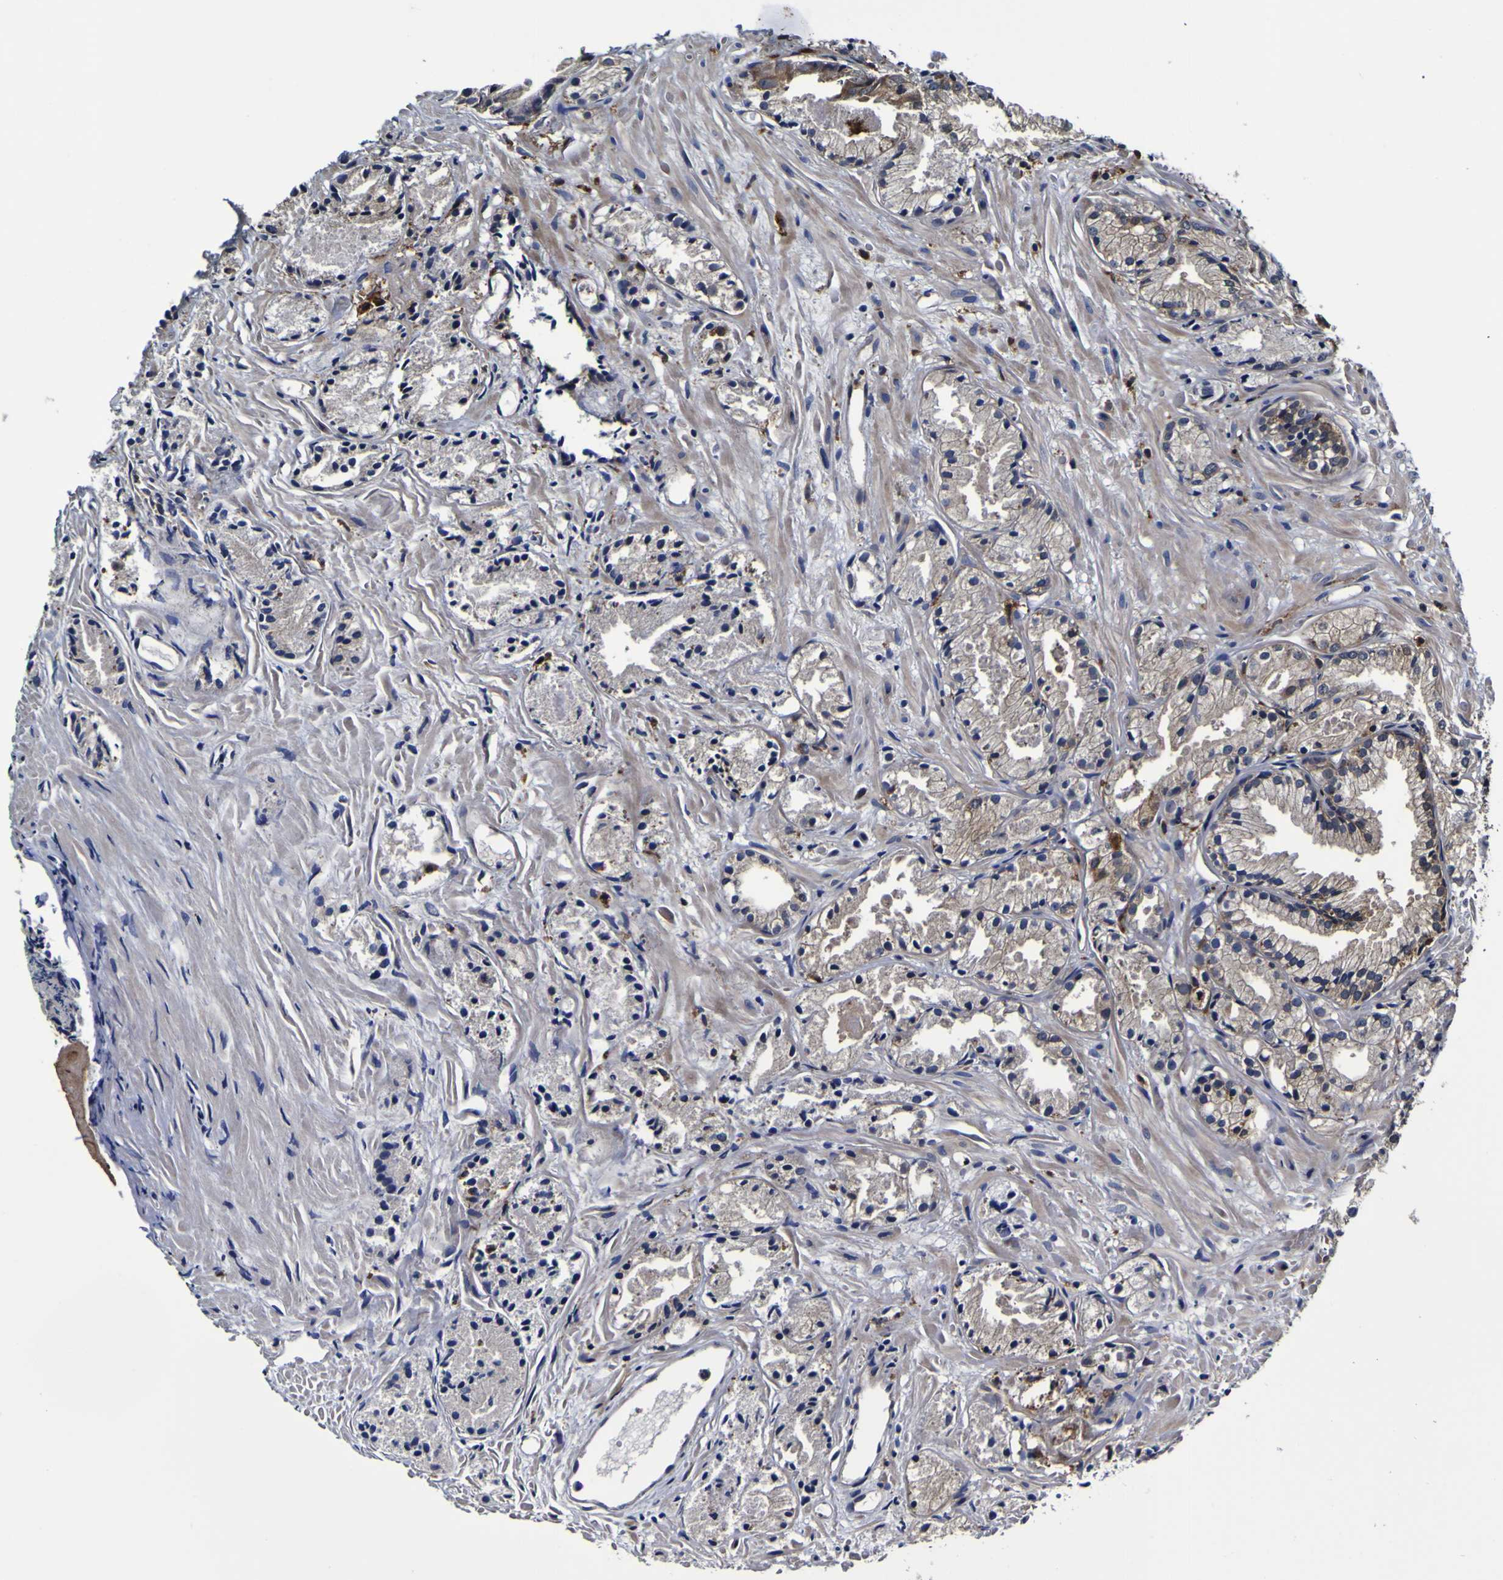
{"staining": {"intensity": "moderate", "quantity": "<25%", "location": "cytoplasmic/membranous"}, "tissue": "prostate cancer", "cell_type": "Tumor cells", "image_type": "cancer", "snomed": [{"axis": "morphology", "description": "Adenocarcinoma, Low grade"}, {"axis": "topography", "description": "Prostate"}], "caption": "Brown immunohistochemical staining in human low-grade adenocarcinoma (prostate) reveals moderate cytoplasmic/membranous staining in approximately <25% of tumor cells.", "gene": "GPX1", "patient": {"sex": "male", "age": 72}}